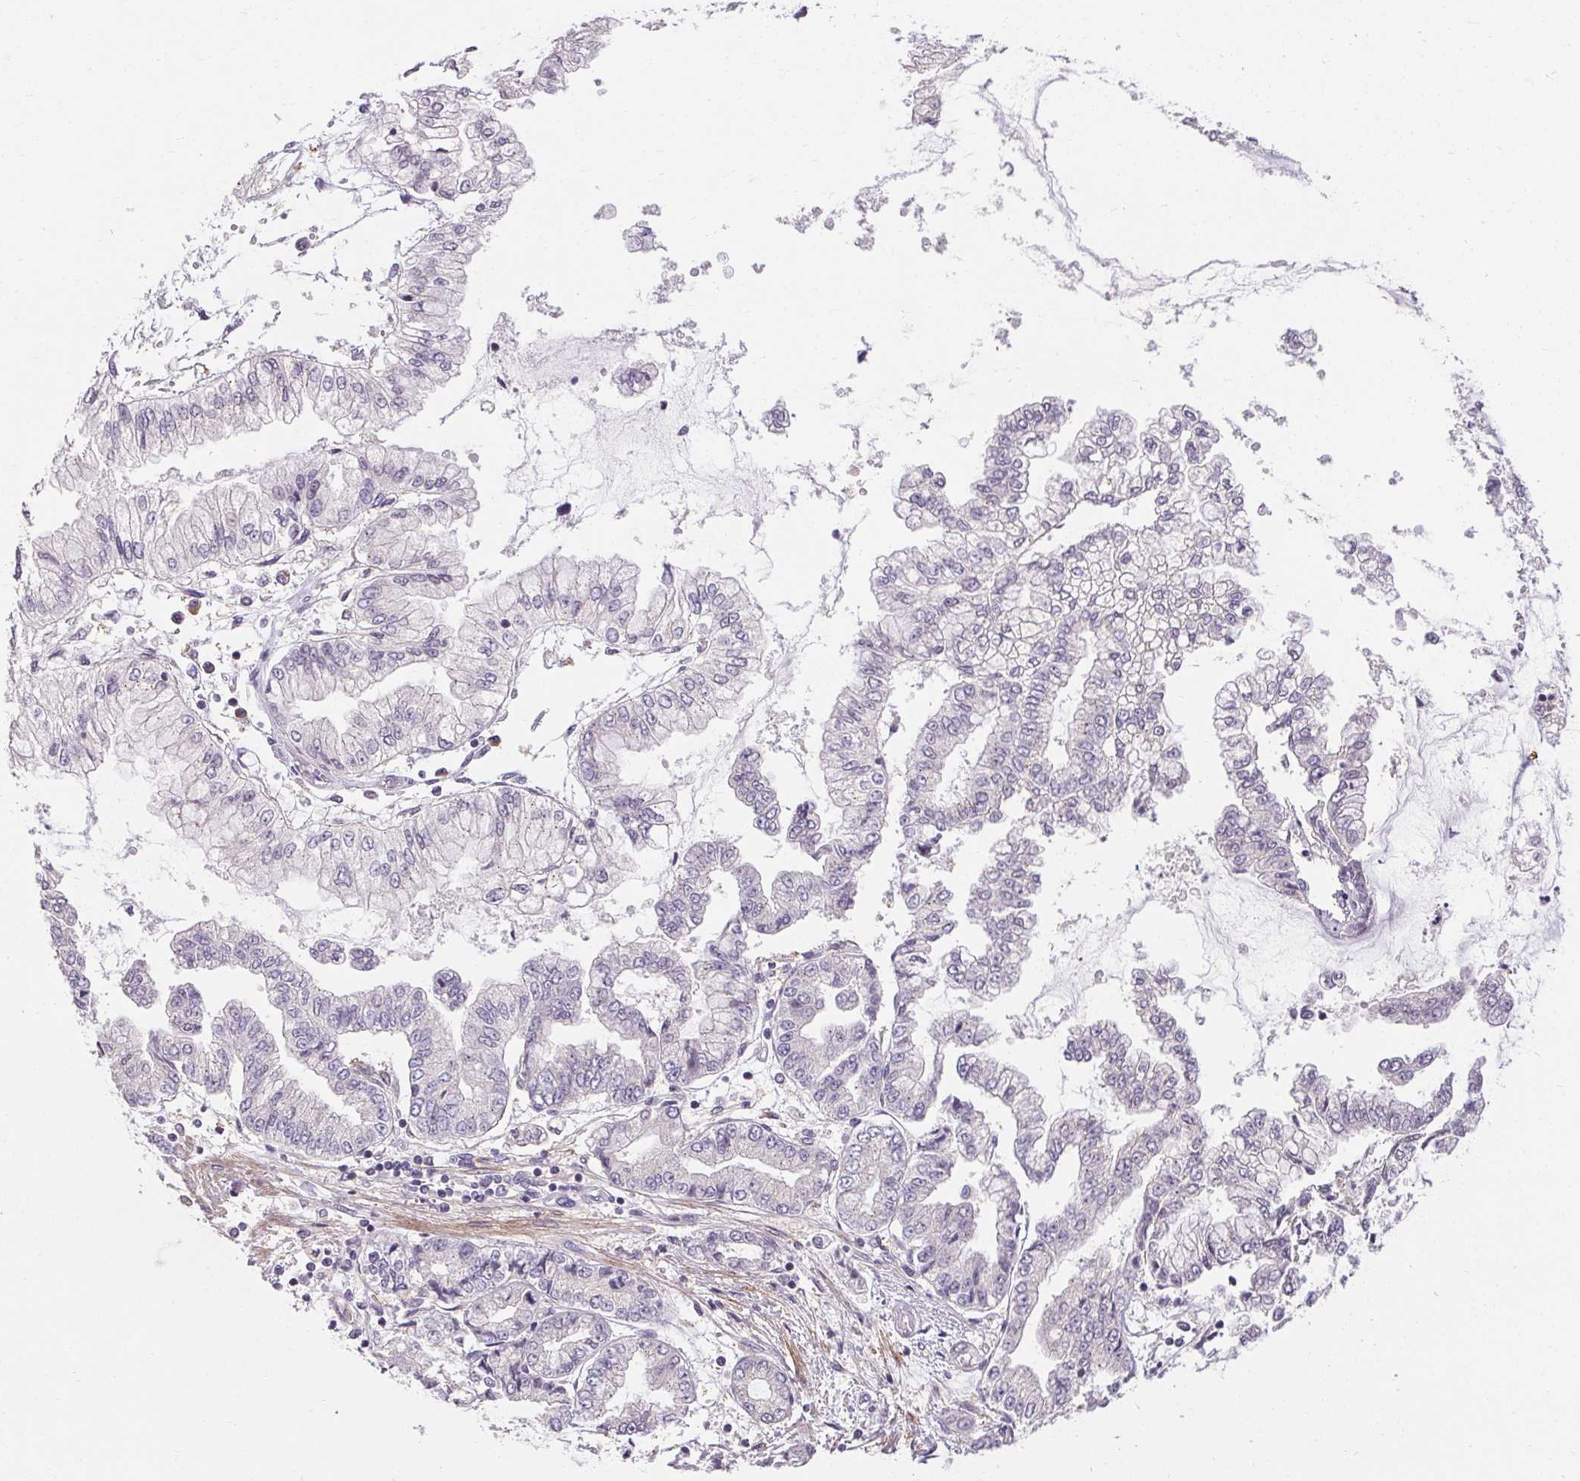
{"staining": {"intensity": "negative", "quantity": "none", "location": "none"}, "tissue": "stomach cancer", "cell_type": "Tumor cells", "image_type": "cancer", "snomed": [{"axis": "morphology", "description": "Adenocarcinoma, NOS"}, {"axis": "topography", "description": "Stomach, upper"}], "caption": "Image shows no significant protein staining in tumor cells of stomach cancer.", "gene": "TMEM52B", "patient": {"sex": "female", "age": 74}}